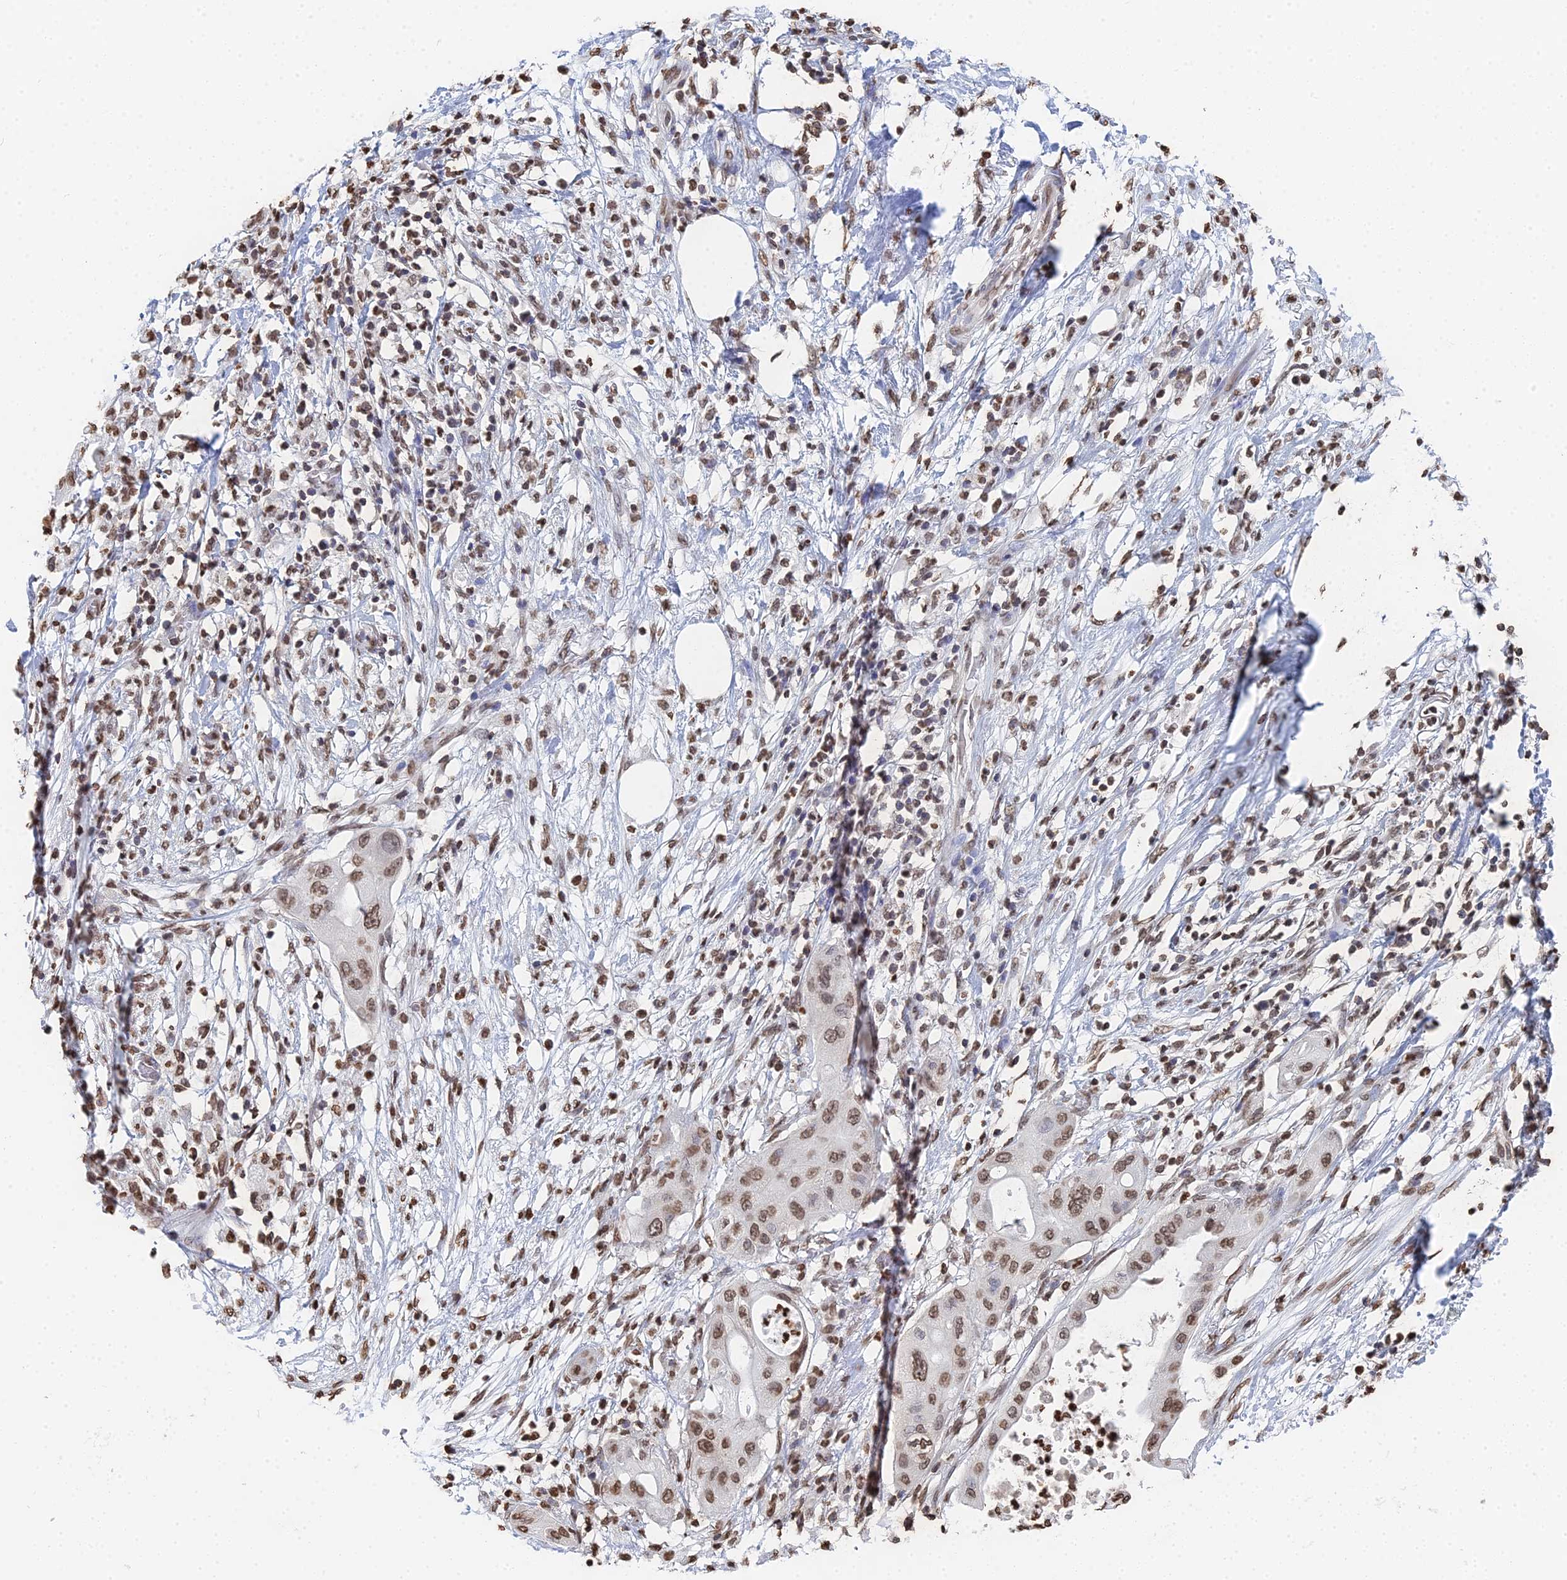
{"staining": {"intensity": "moderate", "quantity": ">75%", "location": "nuclear"}, "tissue": "pancreatic cancer", "cell_type": "Tumor cells", "image_type": "cancer", "snomed": [{"axis": "morphology", "description": "Adenocarcinoma, NOS"}, {"axis": "topography", "description": "Pancreas"}], "caption": "IHC of human adenocarcinoma (pancreatic) demonstrates medium levels of moderate nuclear expression in approximately >75% of tumor cells.", "gene": "GBP3", "patient": {"sex": "male", "age": 68}}